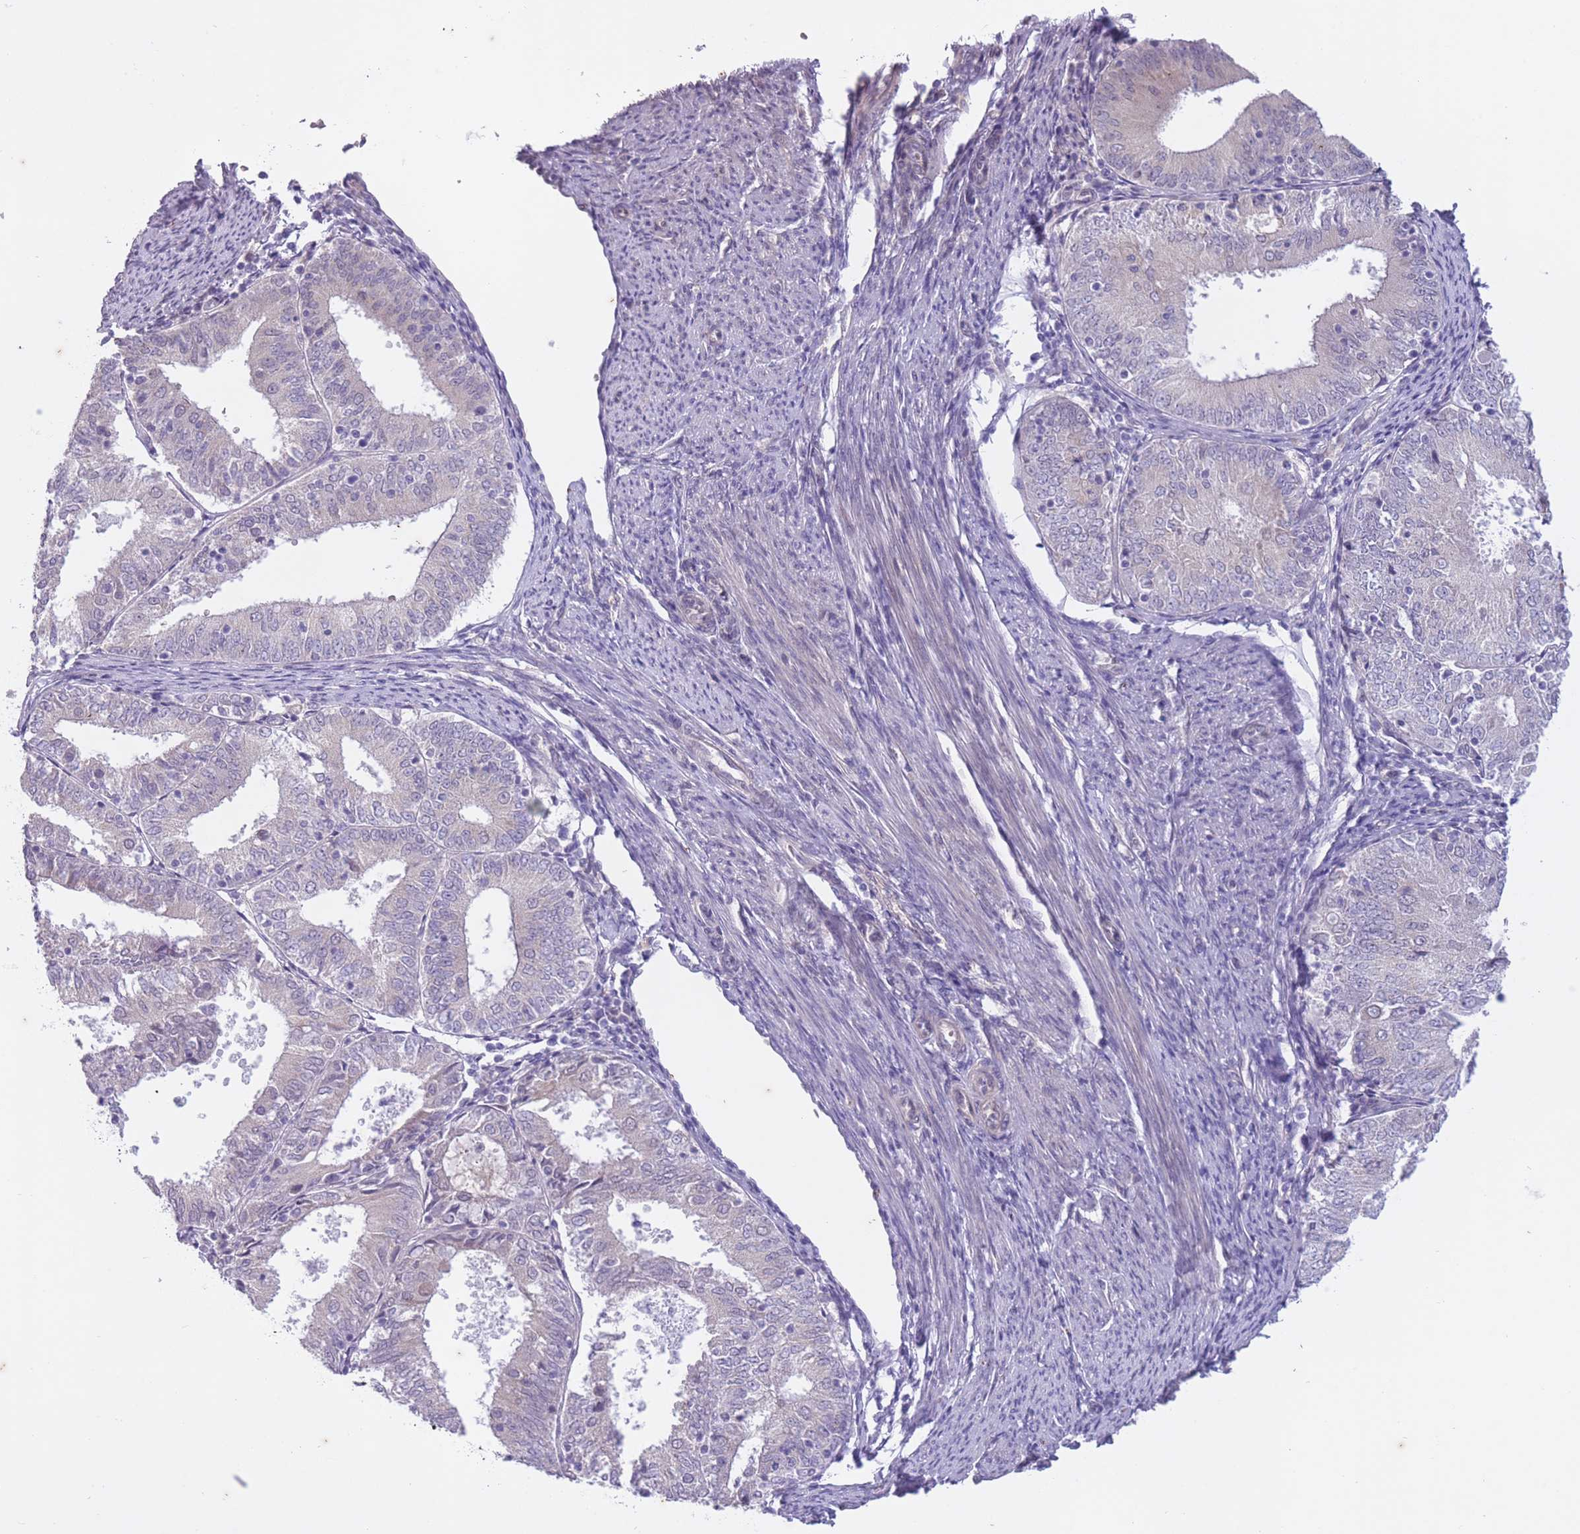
{"staining": {"intensity": "negative", "quantity": "none", "location": "none"}, "tissue": "endometrial cancer", "cell_type": "Tumor cells", "image_type": "cancer", "snomed": [{"axis": "morphology", "description": "Adenocarcinoma, NOS"}, {"axis": "topography", "description": "Endometrium"}], "caption": "The immunohistochemistry (IHC) micrograph has no significant expression in tumor cells of adenocarcinoma (endometrial) tissue. (DAB immunohistochemistry, high magnification).", "gene": "ARPIN", "patient": {"sex": "female", "age": 57}}